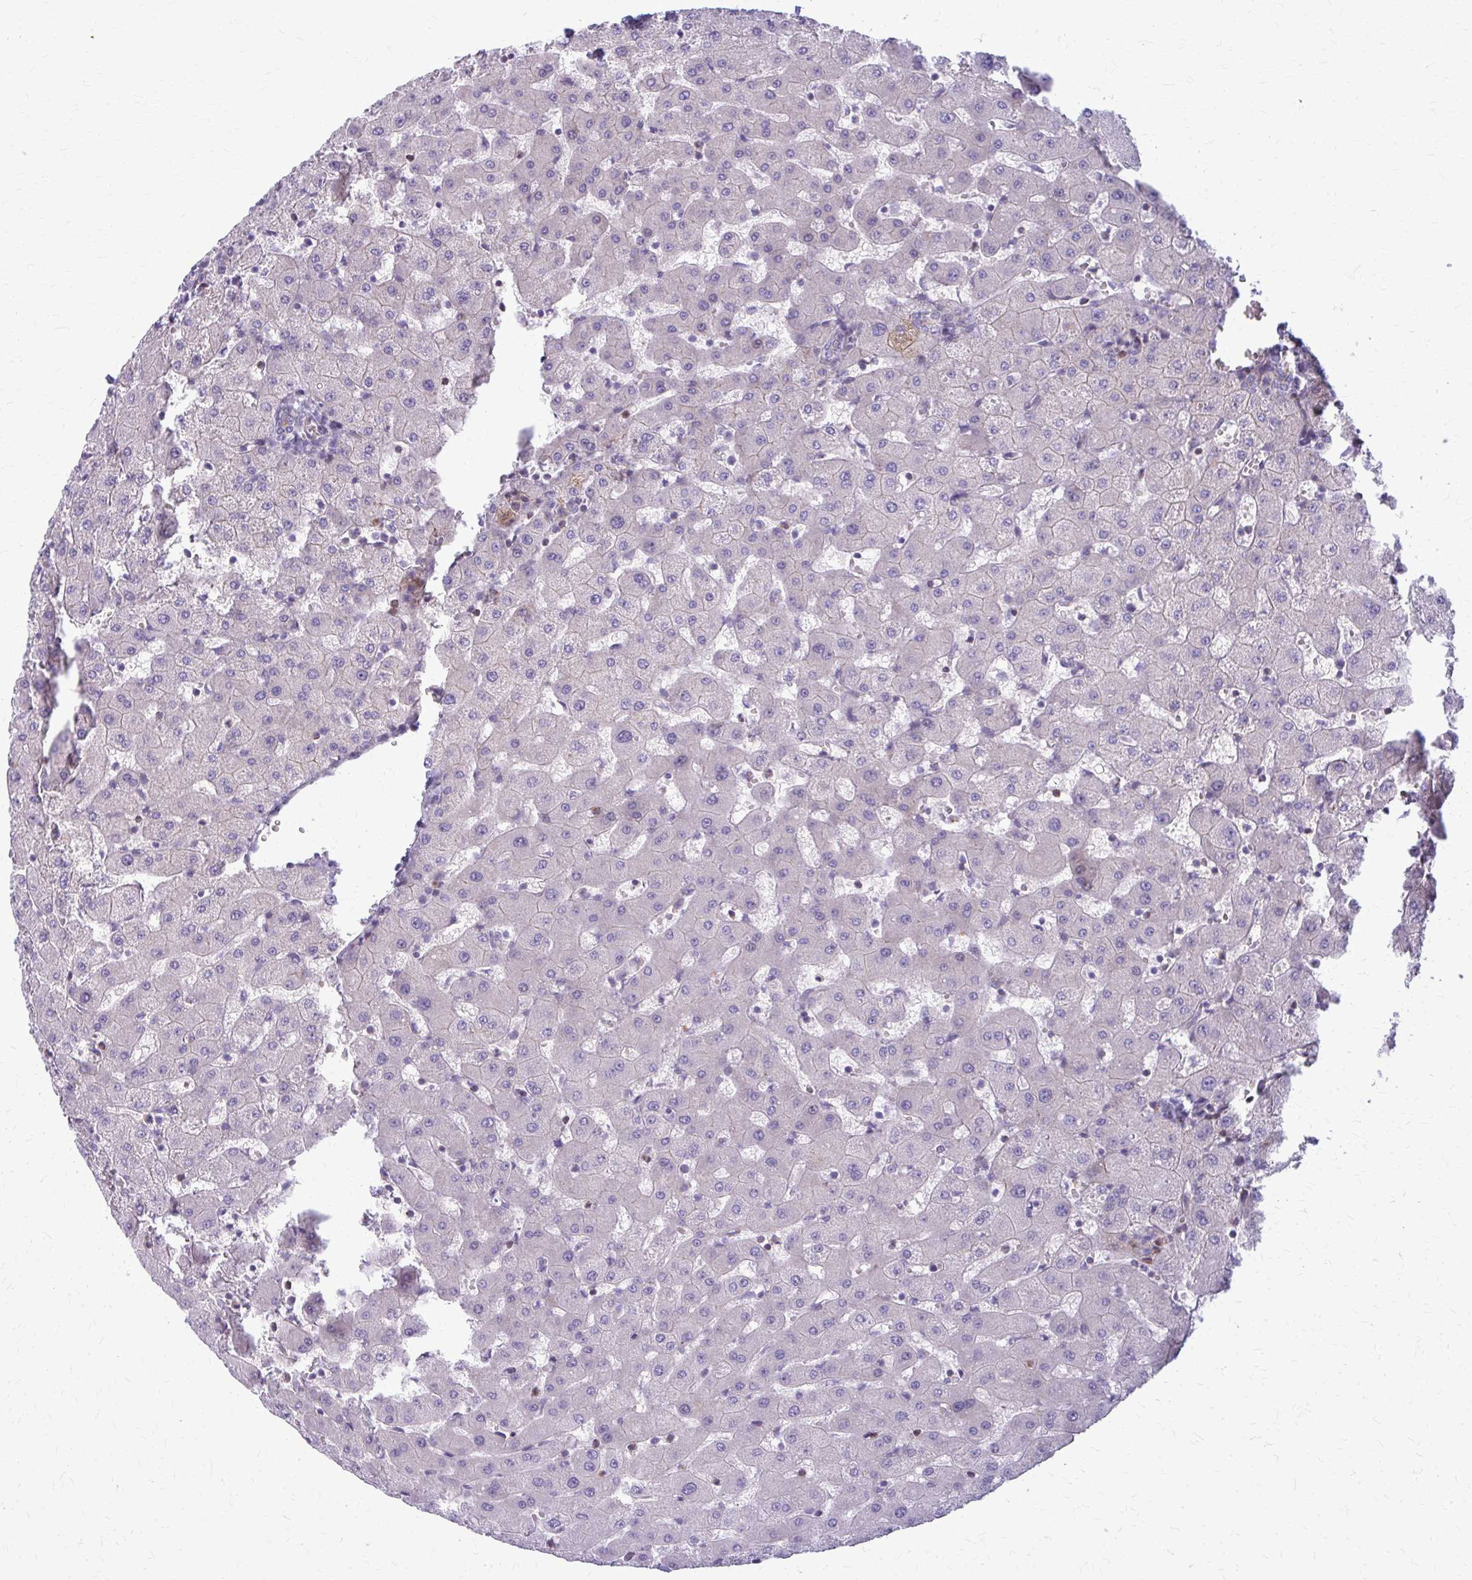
{"staining": {"intensity": "weak", "quantity": "<25%", "location": "cytoplasmic/membranous"}, "tissue": "liver", "cell_type": "Cholangiocytes", "image_type": "normal", "snomed": [{"axis": "morphology", "description": "Normal tissue, NOS"}, {"axis": "topography", "description": "Liver"}], "caption": "IHC micrograph of unremarkable liver stained for a protein (brown), which exhibits no expression in cholangiocytes.", "gene": "PEDS1", "patient": {"sex": "female", "age": 63}}